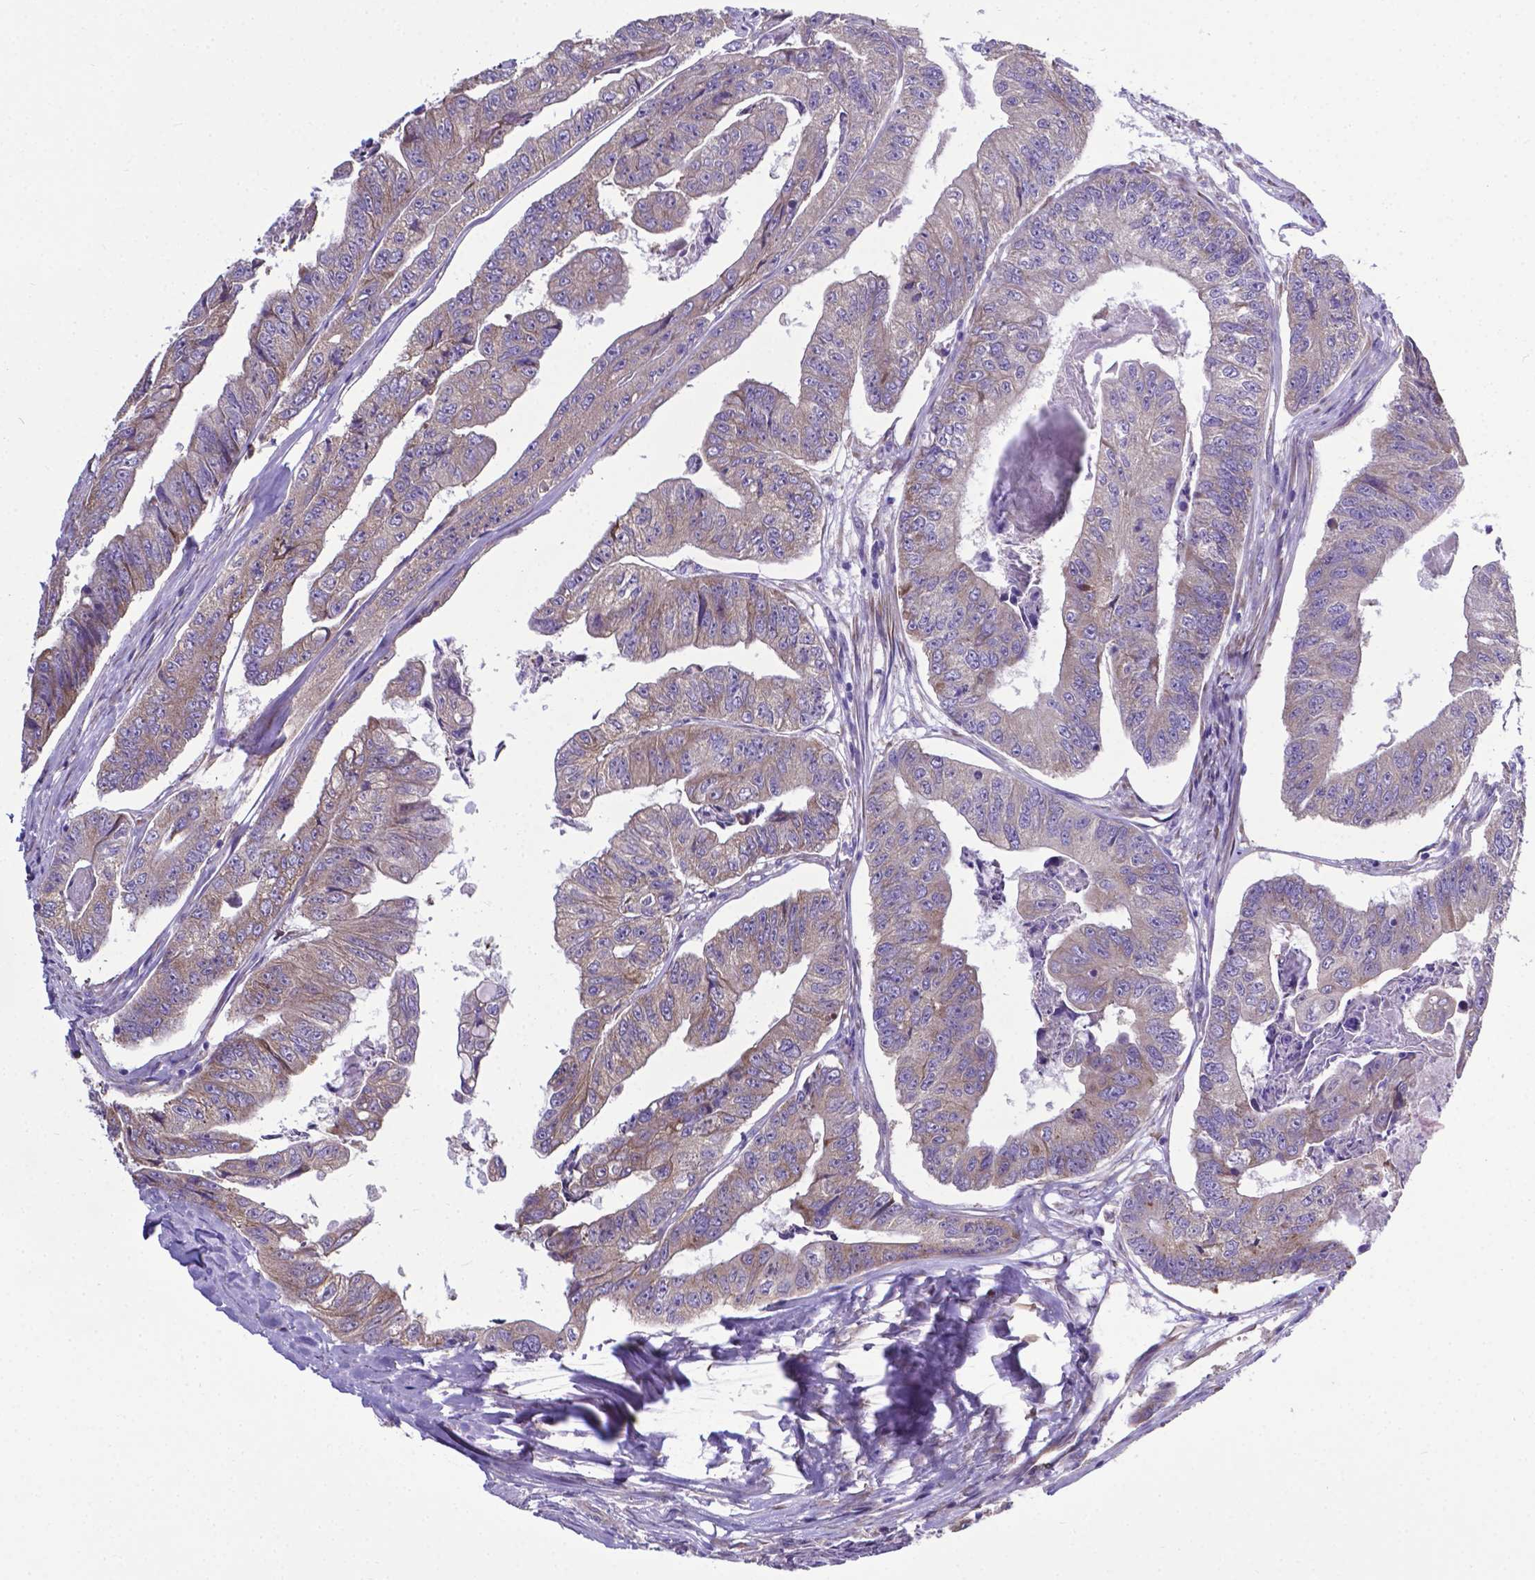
{"staining": {"intensity": "weak", "quantity": ">75%", "location": "cytoplasmic/membranous"}, "tissue": "colorectal cancer", "cell_type": "Tumor cells", "image_type": "cancer", "snomed": [{"axis": "morphology", "description": "Adenocarcinoma, NOS"}, {"axis": "topography", "description": "Colon"}], "caption": "The immunohistochemical stain shows weak cytoplasmic/membranous staining in tumor cells of colorectal cancer (adenocarcinoma) tissue.", "gene": "RPL6", "patient": {"sex": "female", "age": 67}}